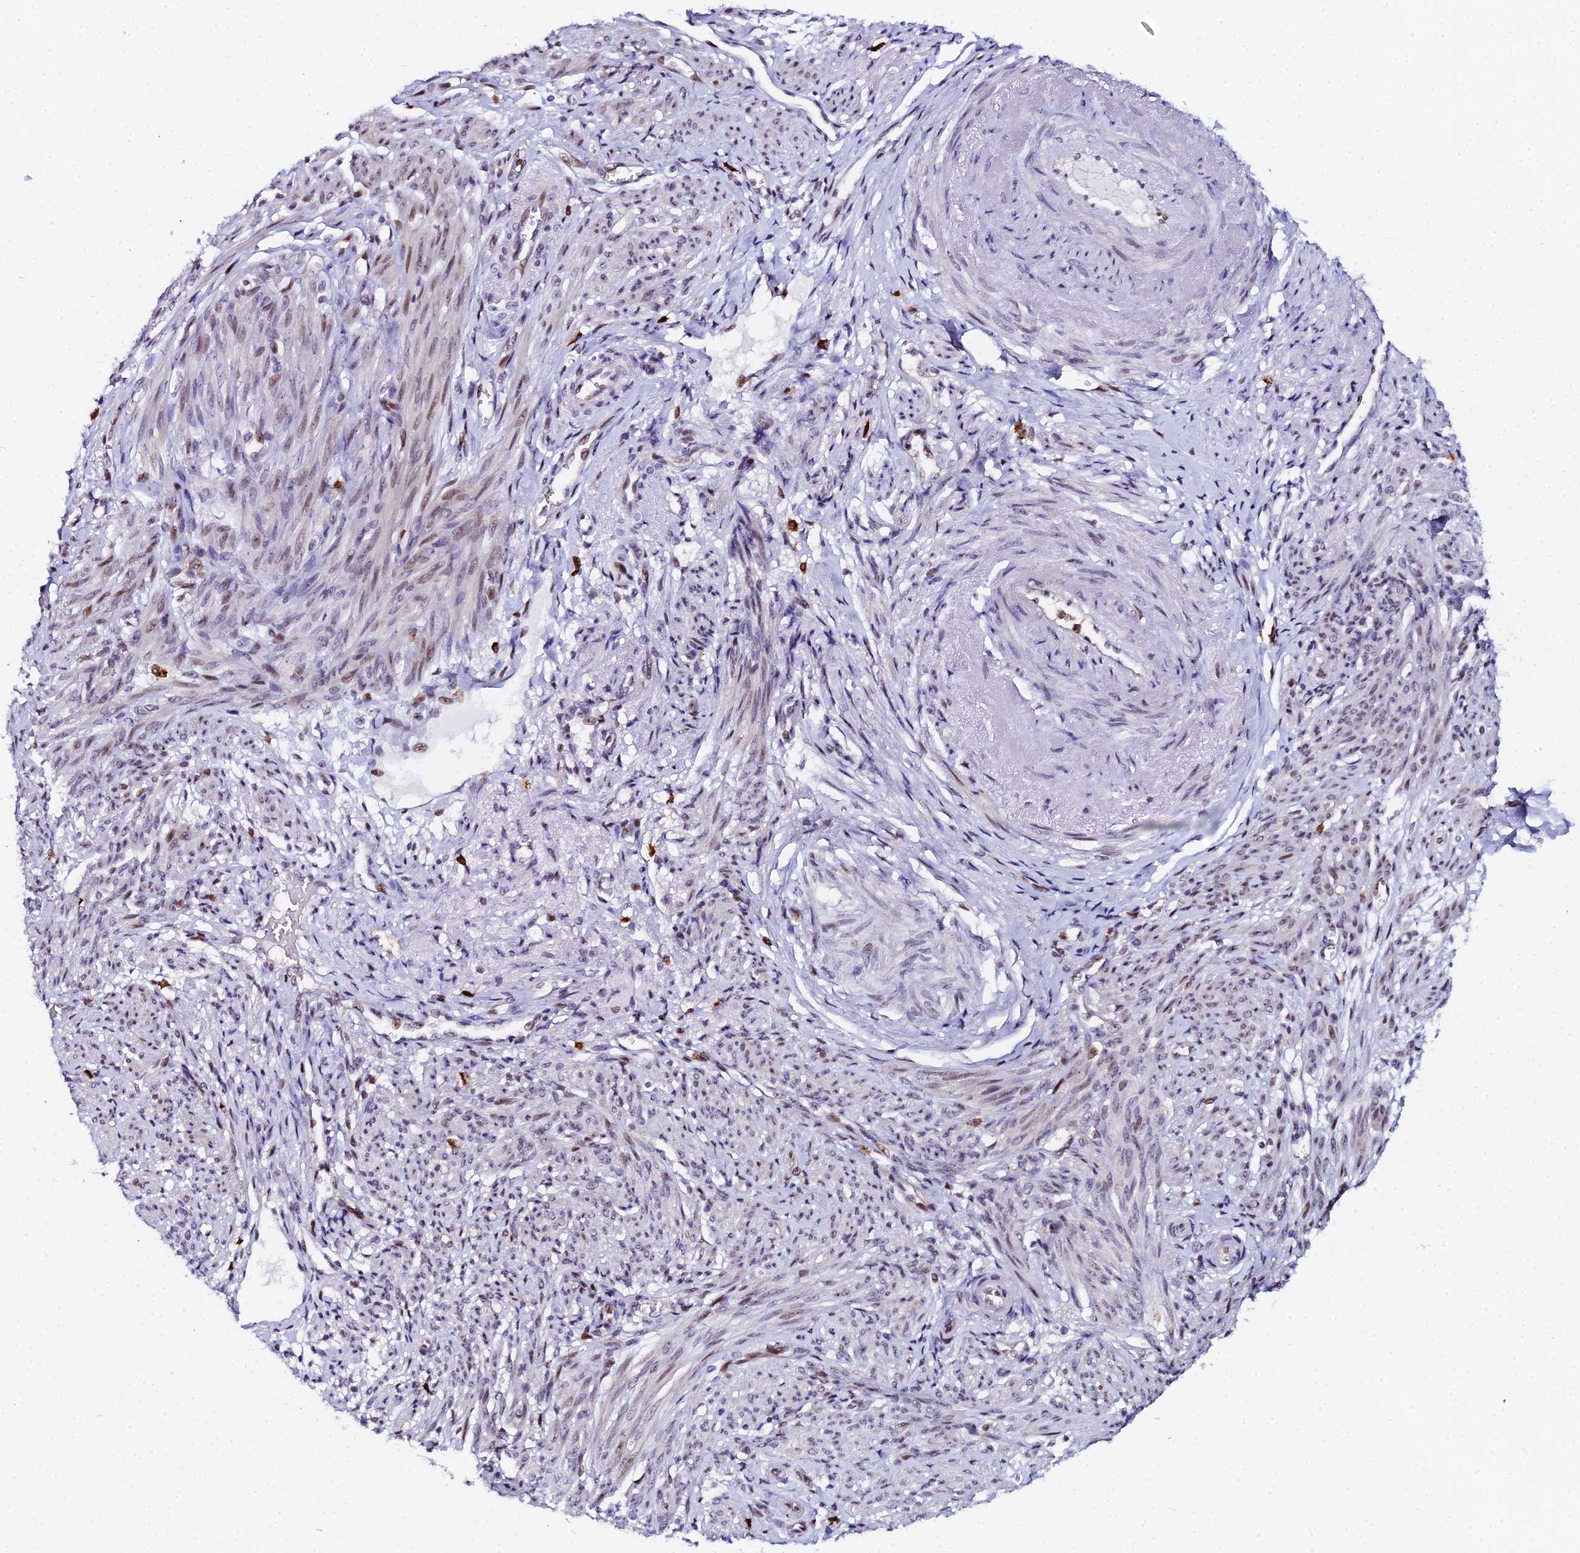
{"staining": {"intensity": "moderate", "quantity": "25%-75%", "location": "nuclear"}, "tissue": "smooth muscle", "cell_type": "Smooth muscle cells", "image_type": "normal", "snomed": [{"axis": "morphology", "description": "Normal tissue, NOS"}, {"axis": "topography", "description": "Smooth muscle"}], "caption": "The micrograph displays a brown stain indicating the presence of a protein in the nuclear of smooth muscle cells in smooth muscle. (DAB (3,3'-diaminobenzidine) IHC, brown staining for protein, blue staining for nuclei).", "gene": "TIFA", "patient": {"sex": "female", "age": 39}}